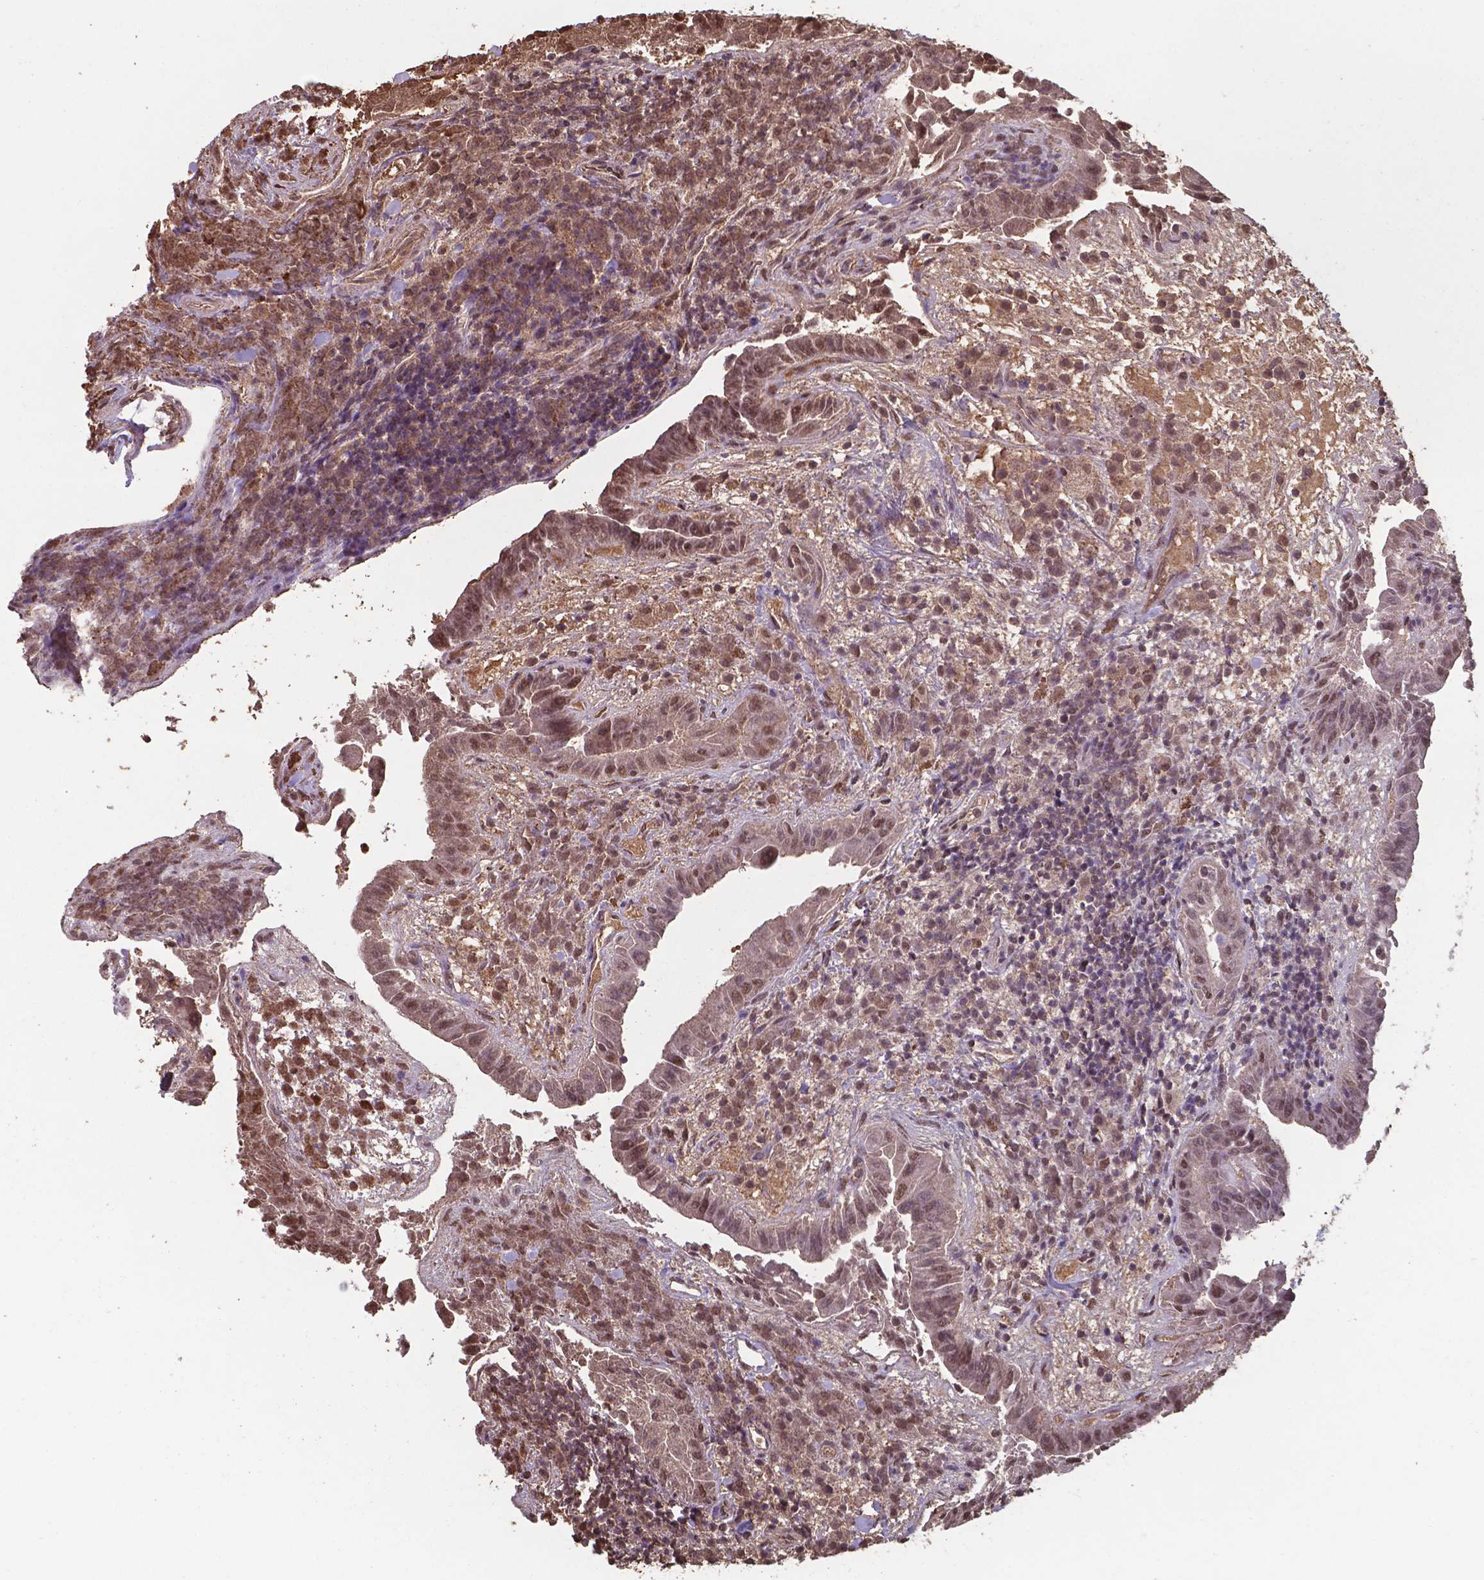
{"staining": {"intensity": "moderate", "quantity": ">75%", "location": "cytoplasmic/membranous,nuclear"}, "tissue": "thyroid cancer", "cell_type": "Tumor cells", "image_type": "cancer", "snomed": [{"axis": "morphology", "description": "Papillary adenocarcinoma, NOS"}, {"axis": "topography", "description": "Thyroid gland"}], "caption": "Thyroid cancer stained with a protein marker demonstrates moderate staining in tumor cells.", "gene": "SERPINA1", "patient": {"sex": "female", "age": 37}}